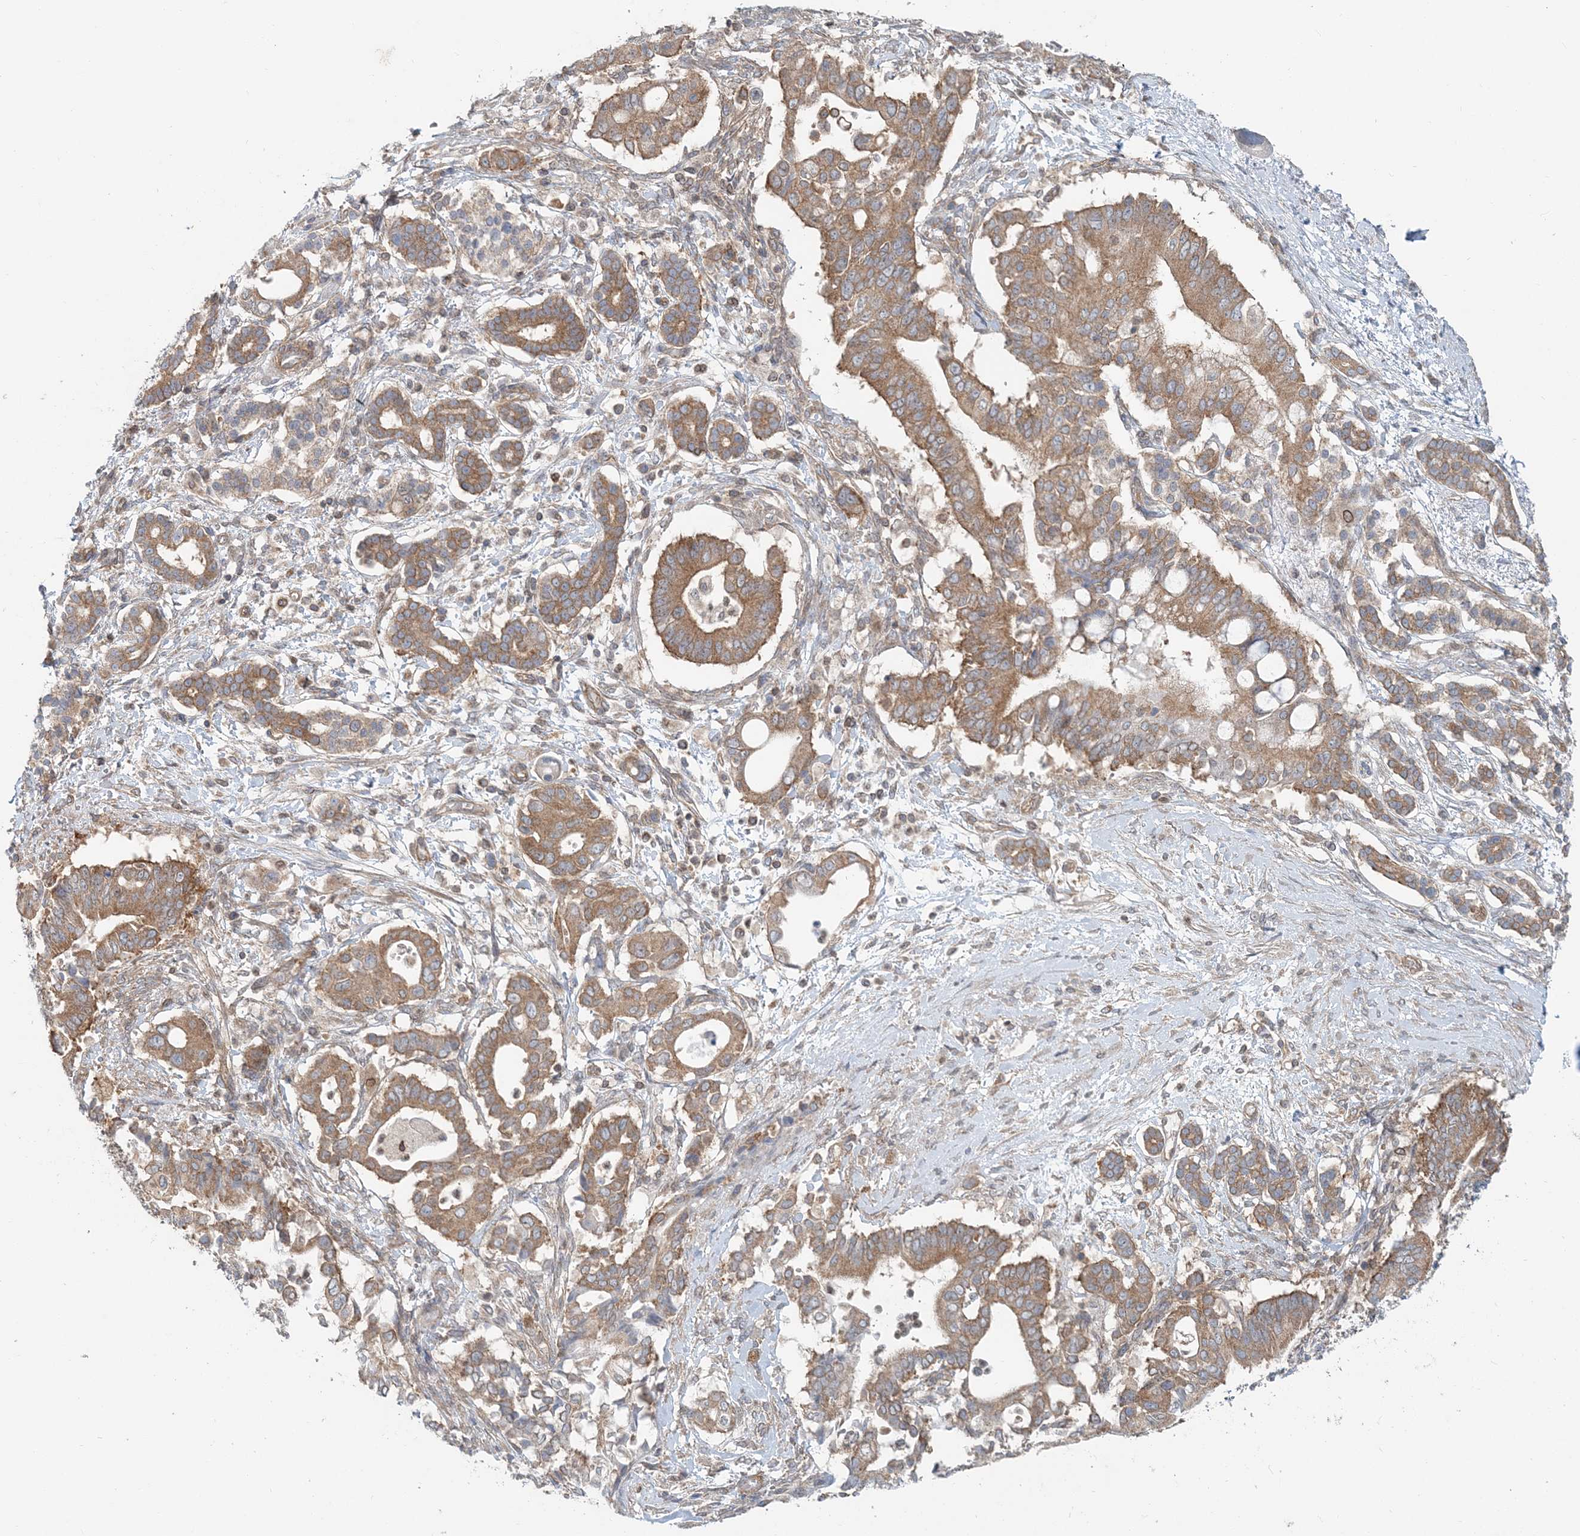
{"staining": {"intensity": "moderate", "quantity": ">75%", "location": "cytoplasmic/membranous"}, "tissue": "pancreatic cancer", "cell_type": "Tumor cells", "image_type": "cancer", "snomed": [{"axis": "morphology", "description": "Adenocarcinoma, NOS"}, {"axis": "topography", "description": "Pancreas"}], "caption": "This image shows adenocarcinoma (pancreatic) stained with IHC to label a protein in brown. The cytoplasmic/membranous of tumor cells show moderate positivity for the protein. Nuclei are counter-stained blue.", "gene": "MOB4", "patient": {"sex": "male", "age": 68}}